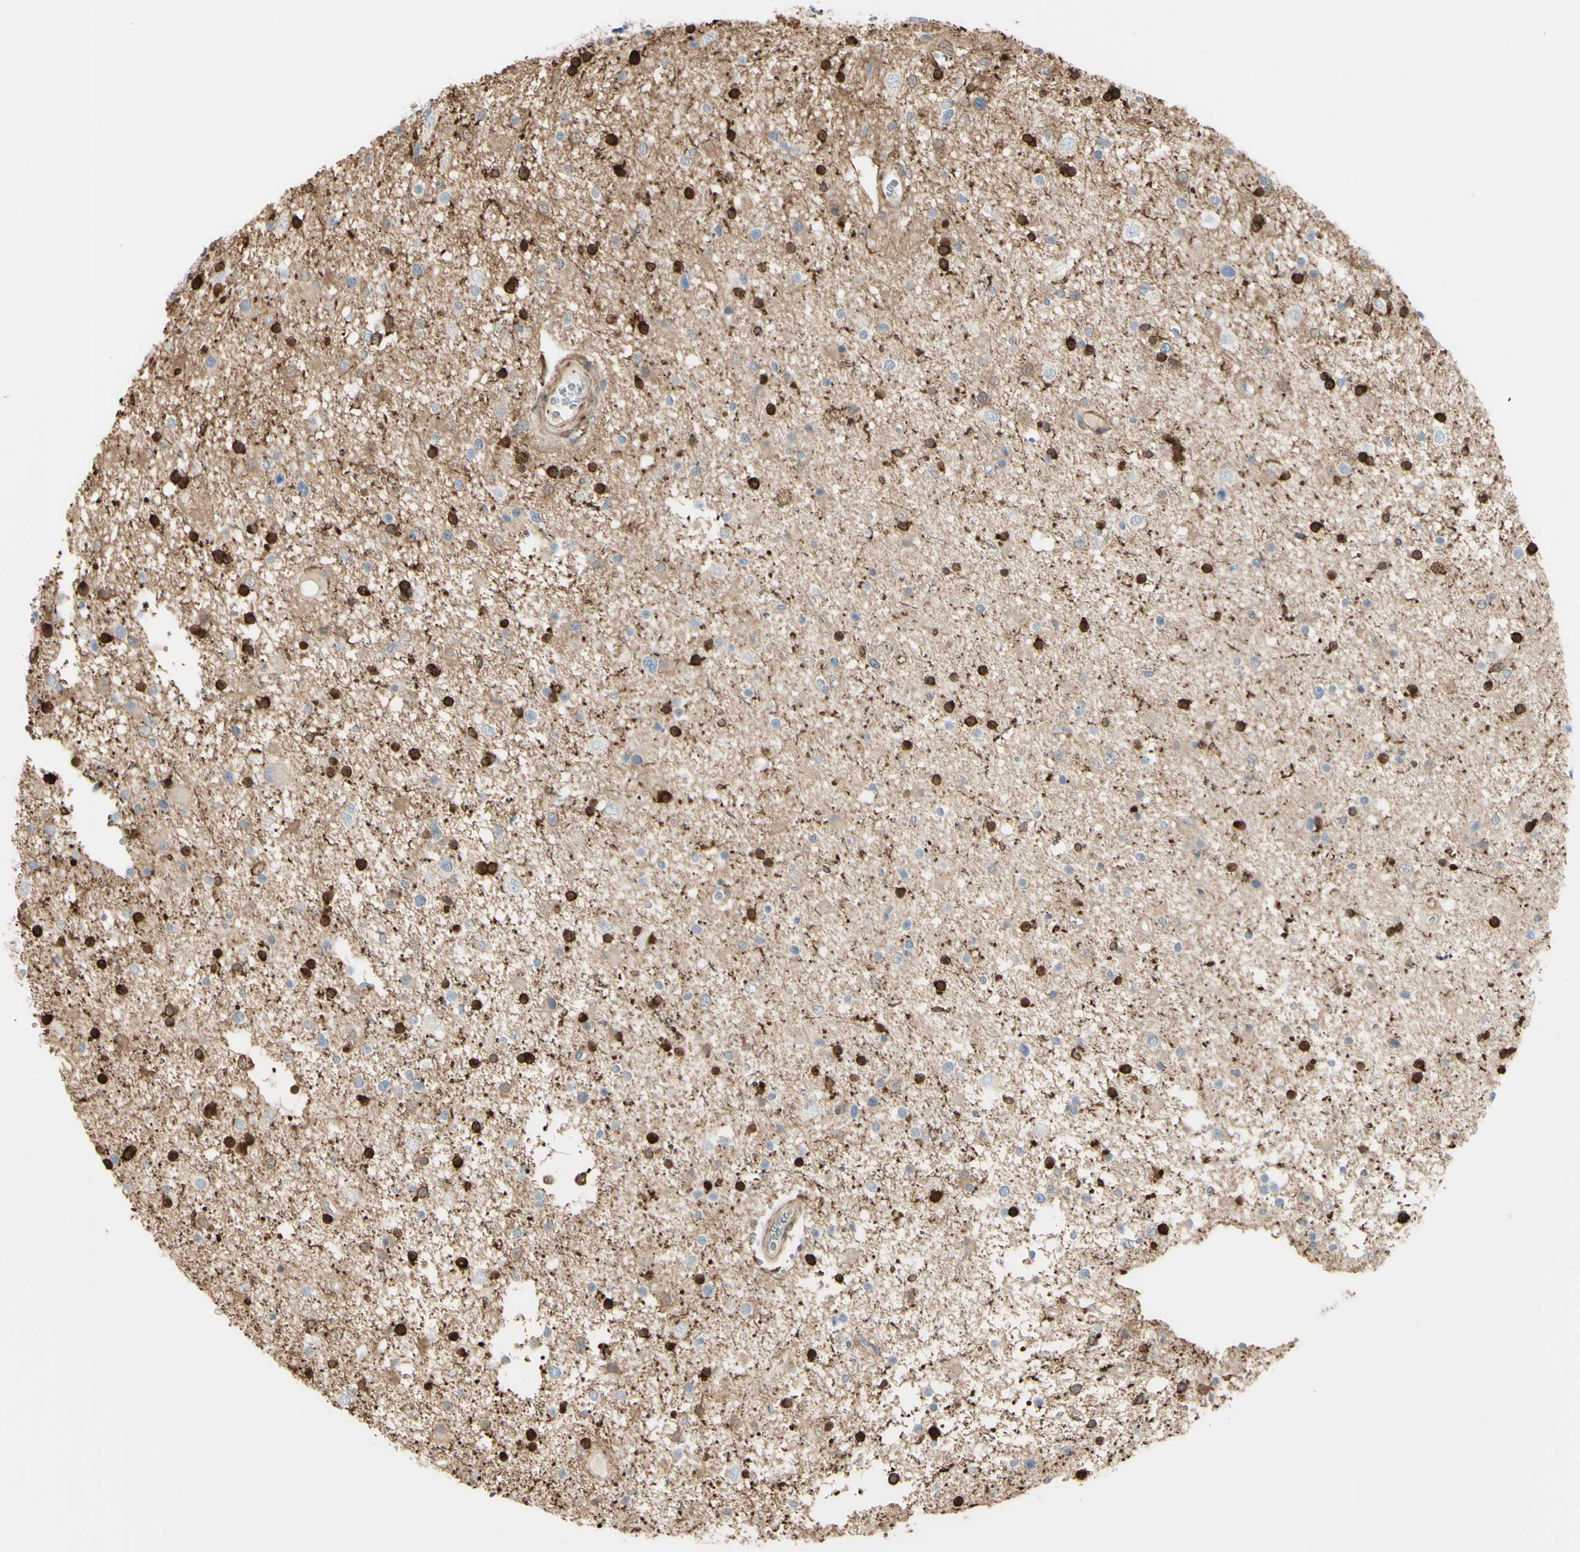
{"staining": {"intensity": "negative", "quantity": "none", "location": "none"}, "tissue": "glioma", "cell_type": "Tumor cells", "image_type": "cancer", "snomed": [{"axis": "morphology", "description": "Glioma, malignant, High grade"}, {"axis": "topography", "description": "Brain"}], "caption": "A high-resolution histopathology image shows IHC staining of high-grade glioma (malignant), which reveals no significant staining in tumor cells.", "gene": "GSN", "patient": {"sex": "male", "age": 33}}